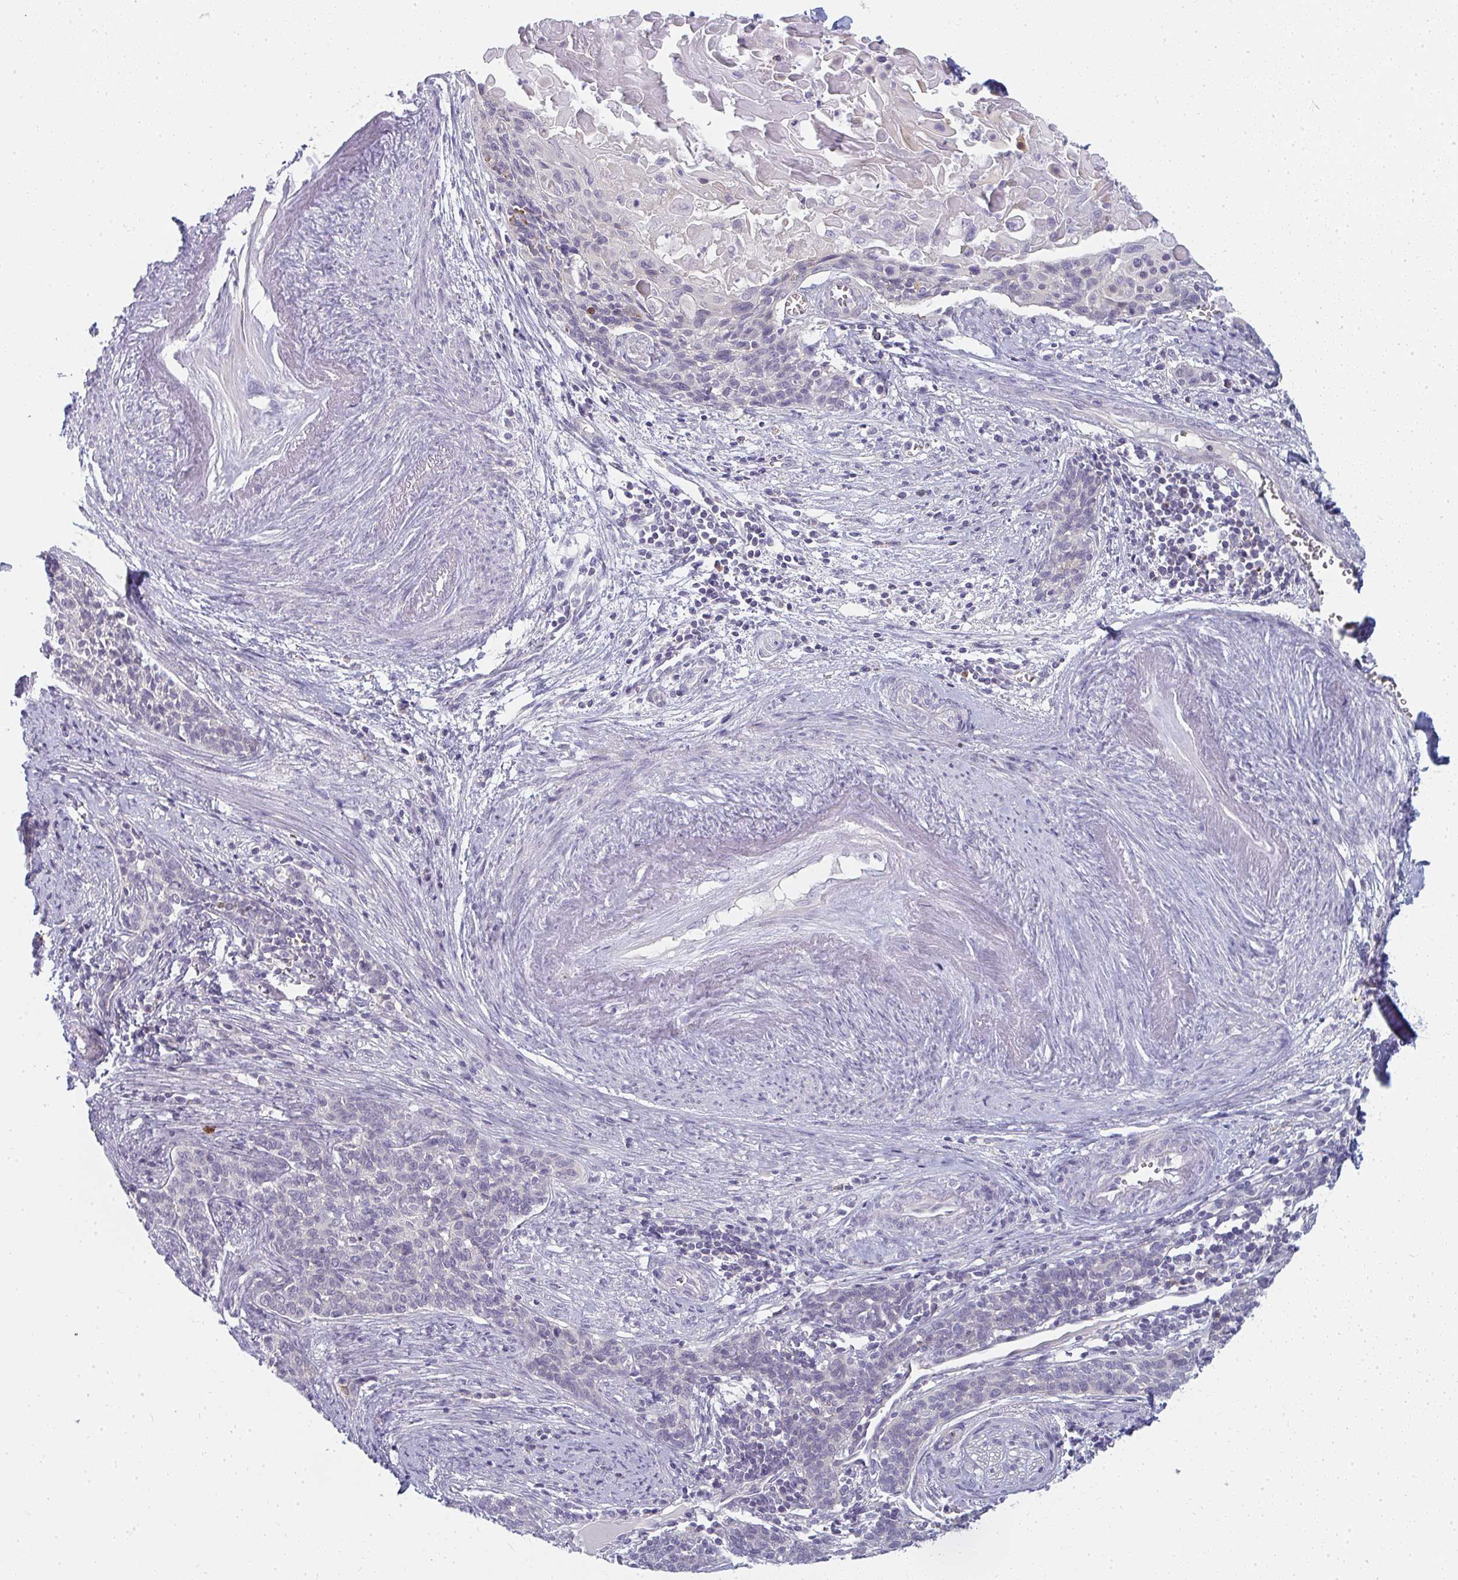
{"staining": {"intensity": "negative", "quantity": "none", "location": "none"}, "tissue": "cervical cancer", "cell_type": "Tumor cells", "image_type": "cancer", "snomed": [{"axis": "morphology", "description": "Squamous cell carcinoma, NOS"}, {"axis": "topography", "description": "Cervix"}], "caption": "This is an IHC photomicrograph of cervical cancer (squamous cell carcinoma). There is no staining in tumor cells.", "gene": "SHB", "patient": {"sex": "female", "age": 39}}